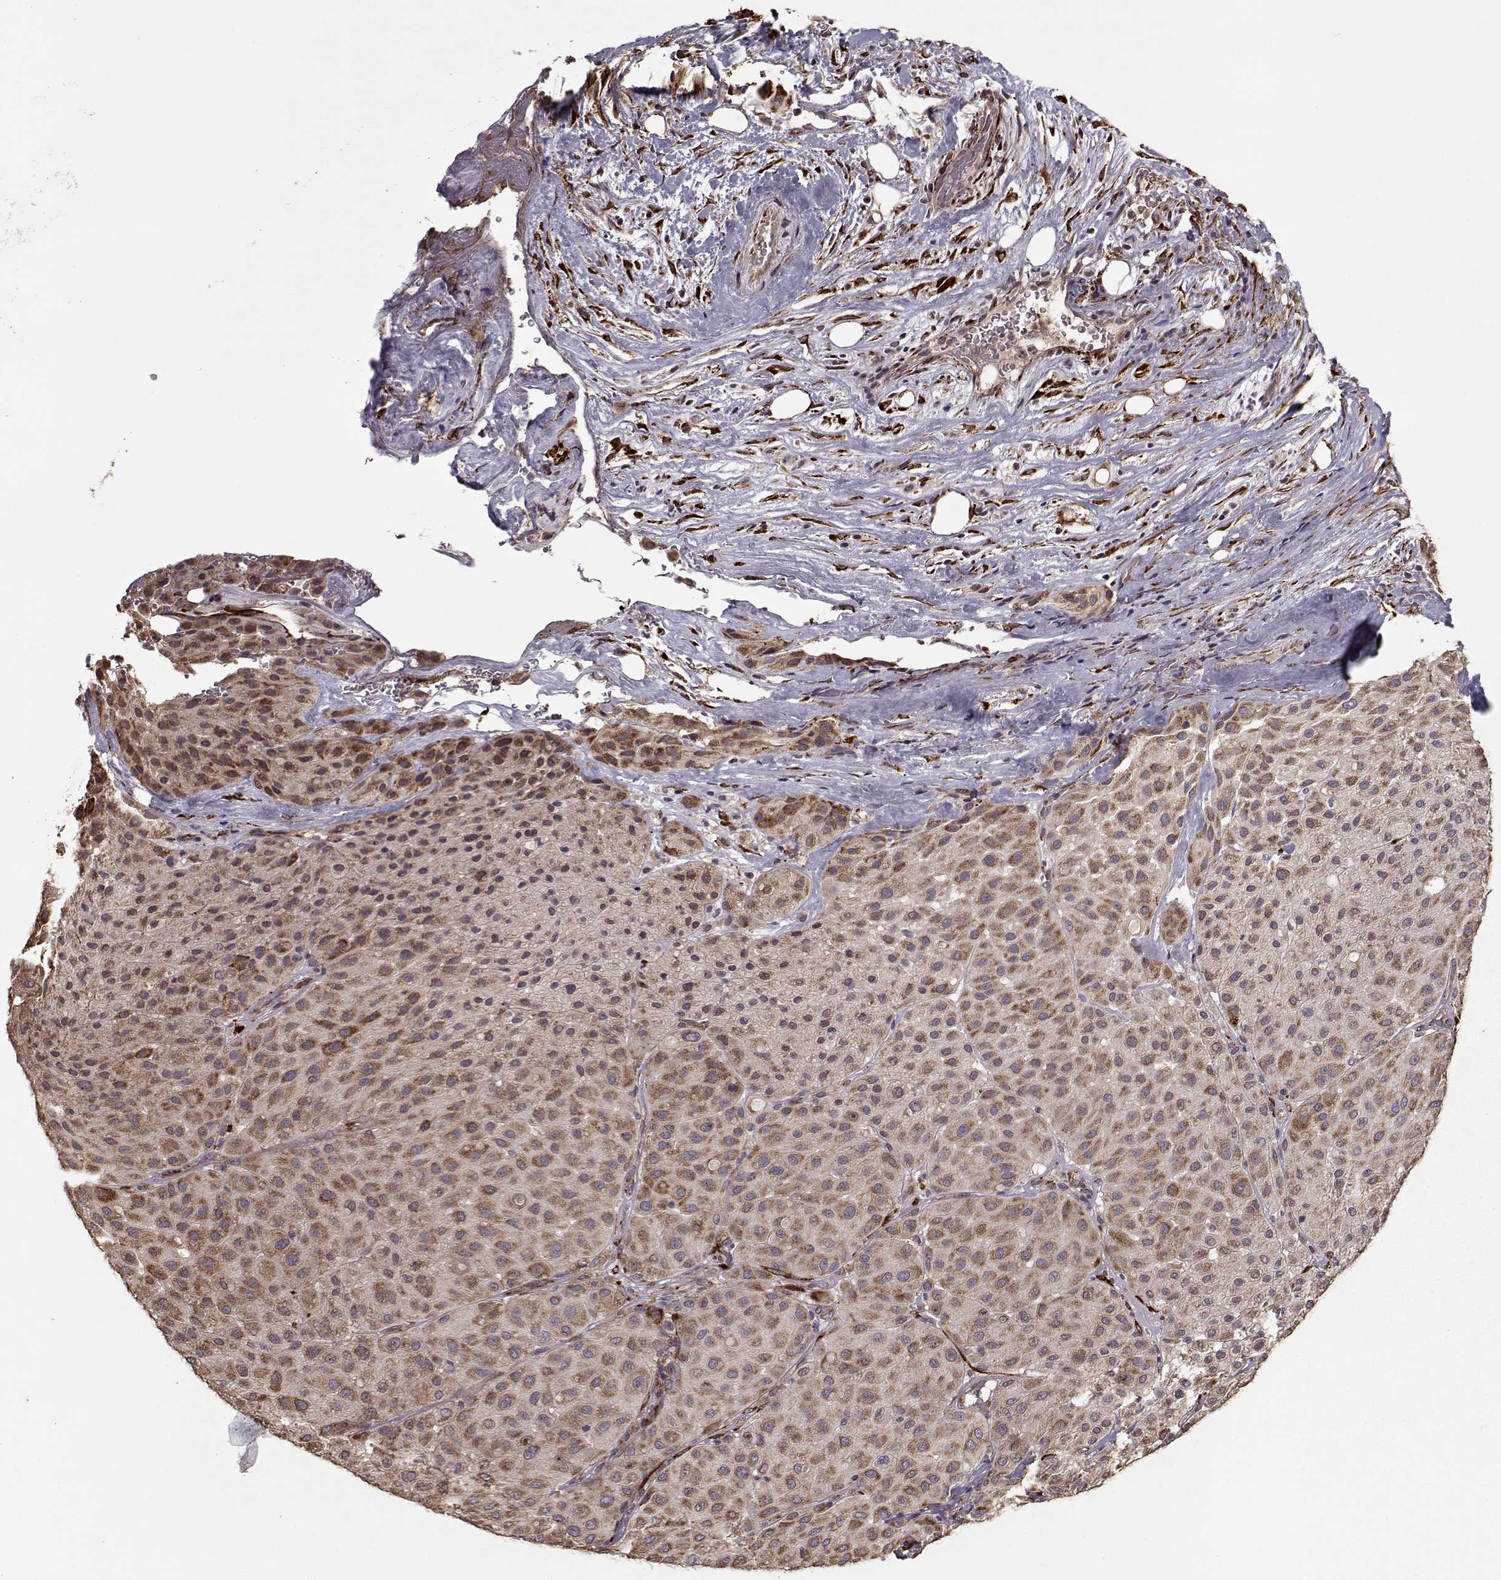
{"staining": {"intensity": "moderate", "quantity": ">75%", "location": "cytoplasmic/membranous"}, "tissue": "melanoma", "cell_type": "Tumor cells", "image_type": "cancer", "snomed": [{"axis": "morphology", "description": "Malignant melanoma, Metastatic site"}, {"axis": "topography", "description": "Smooth muscle"}], "caption": "Immunohistochemistry image of human melanoma stained for a protein (brown), which displays medium levels of moderate cytoplasmic/membranous expression in about >75% of tumor cells.", "gene": "IMMP1L", "patient": {"sex": "male", "age": 41}}